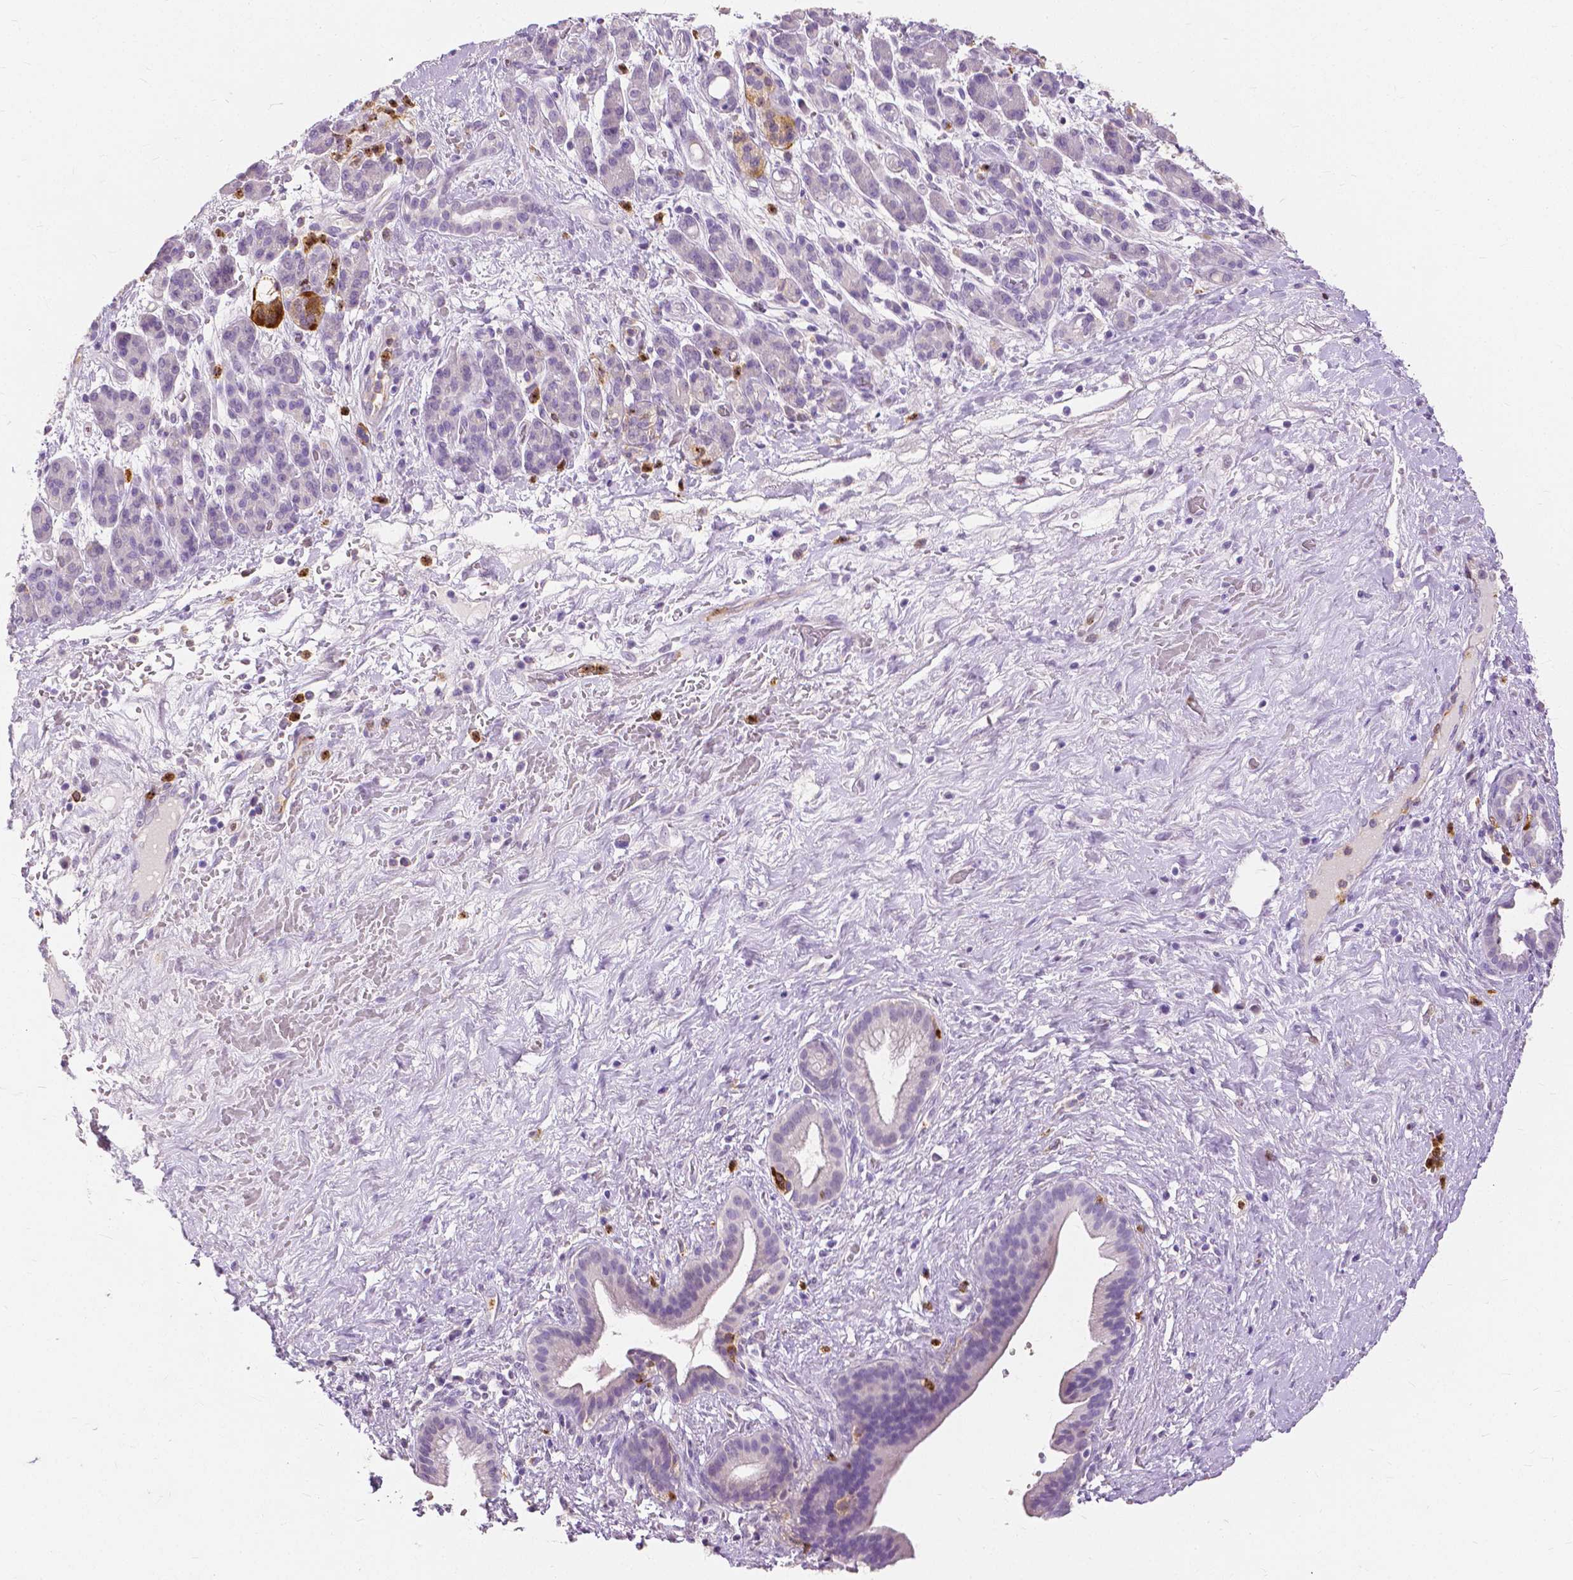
{"staining": {"intensity": "negative", "quantity": "none", "location": "none"}, "tissue": "pancreatic cancer", "cell_type": "Tumor cells", "image_type": "cancer", "snomed": [{"axis": "morphology", "description": "Adenocarcinoma, NOS"}, {"axis": "topography", "description": "Pancreas"}], "caption": "A micrograph of adenocarcinoma (pancreatic) stained for a protein shows no brown staining in tumor cells.", "gene": "CXCR2", "patient": {"sex": "male", "age": 44}}